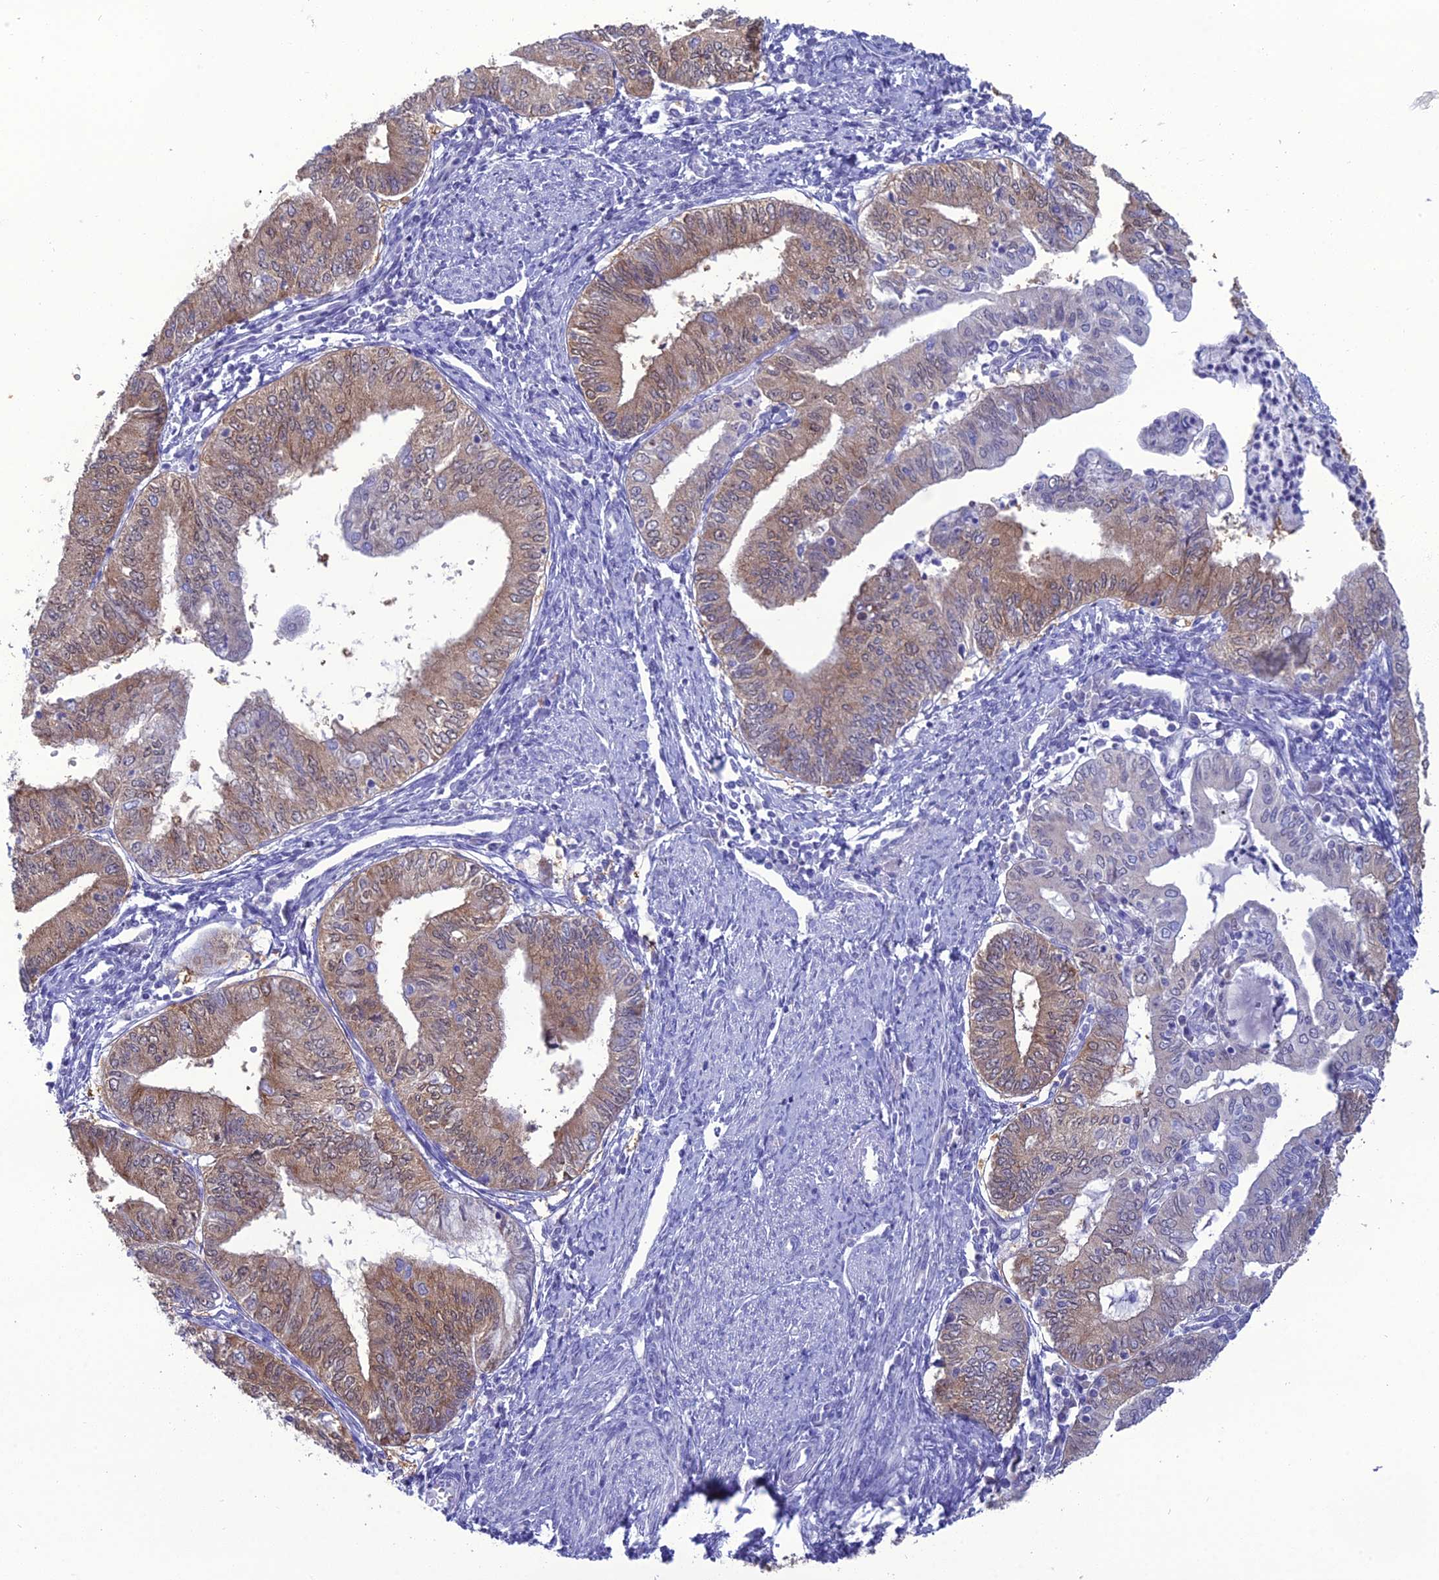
{"staining": {"intensity": "moderate", "quantity": "25%-75%", "location": "cytoplasmic/membranous"}, "tissue": "endometrial cancer", "cell_type": "Tumor cells", "image_type": "cancer", "snomed": [{"axis": "morphology", "description": "Adenocarcinoma, NOS"}, {"axis": "topography", "description": "Endometrium"}], "caption": "Immunohistochemistry staining of endometrial cancer, which reveals medium levels of moderate cytoplasmic/membranous staining in approximately 25%-75% of tumor cells indicating moderate cytoplasmic/membranous protein positivity. The staining was performed using DAB (brown) for protein detection and nuclei were counterstained in hematoxylin (blue).", "gene": "GNPNAT1", "patient": {"sex": "female", "age": 66}}